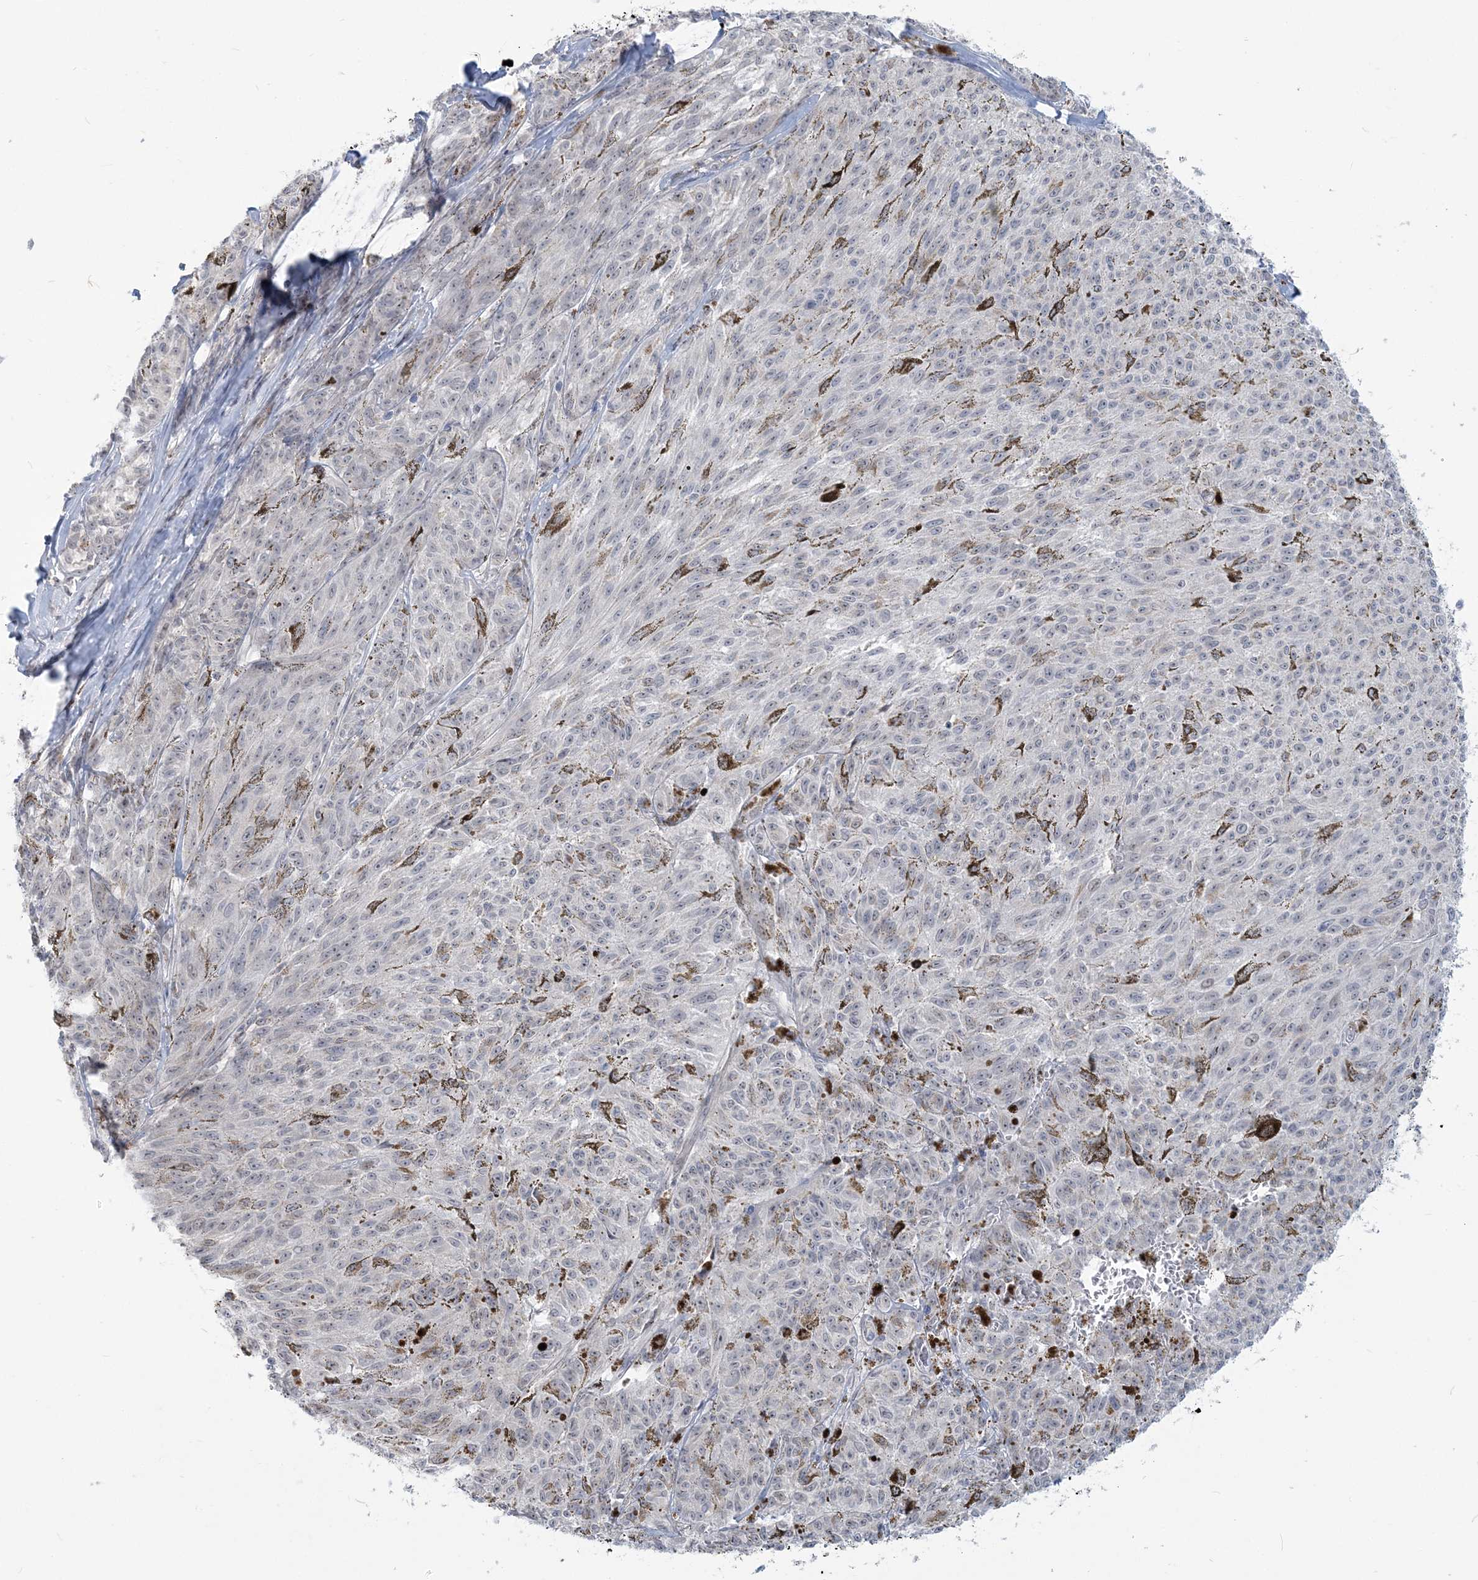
{"staining": {"intensity": "negative", "quantity": "none", "location": "none"}, "tissue": "melanoma", "cell_type": "Tumor cells", "image_type": "cancer", "snomed": [{"axis": "morphology", "description": "Malignant melanoma, NOS"}, {"axis": "topography", "description": "Skin"}], "caption": "IHC of human malignant melanoma reveals no staining in tumor cells. Nuclei are stained in blue.", "gene": "SDAD1", "patient": {"sex": "female", "age": 72}}